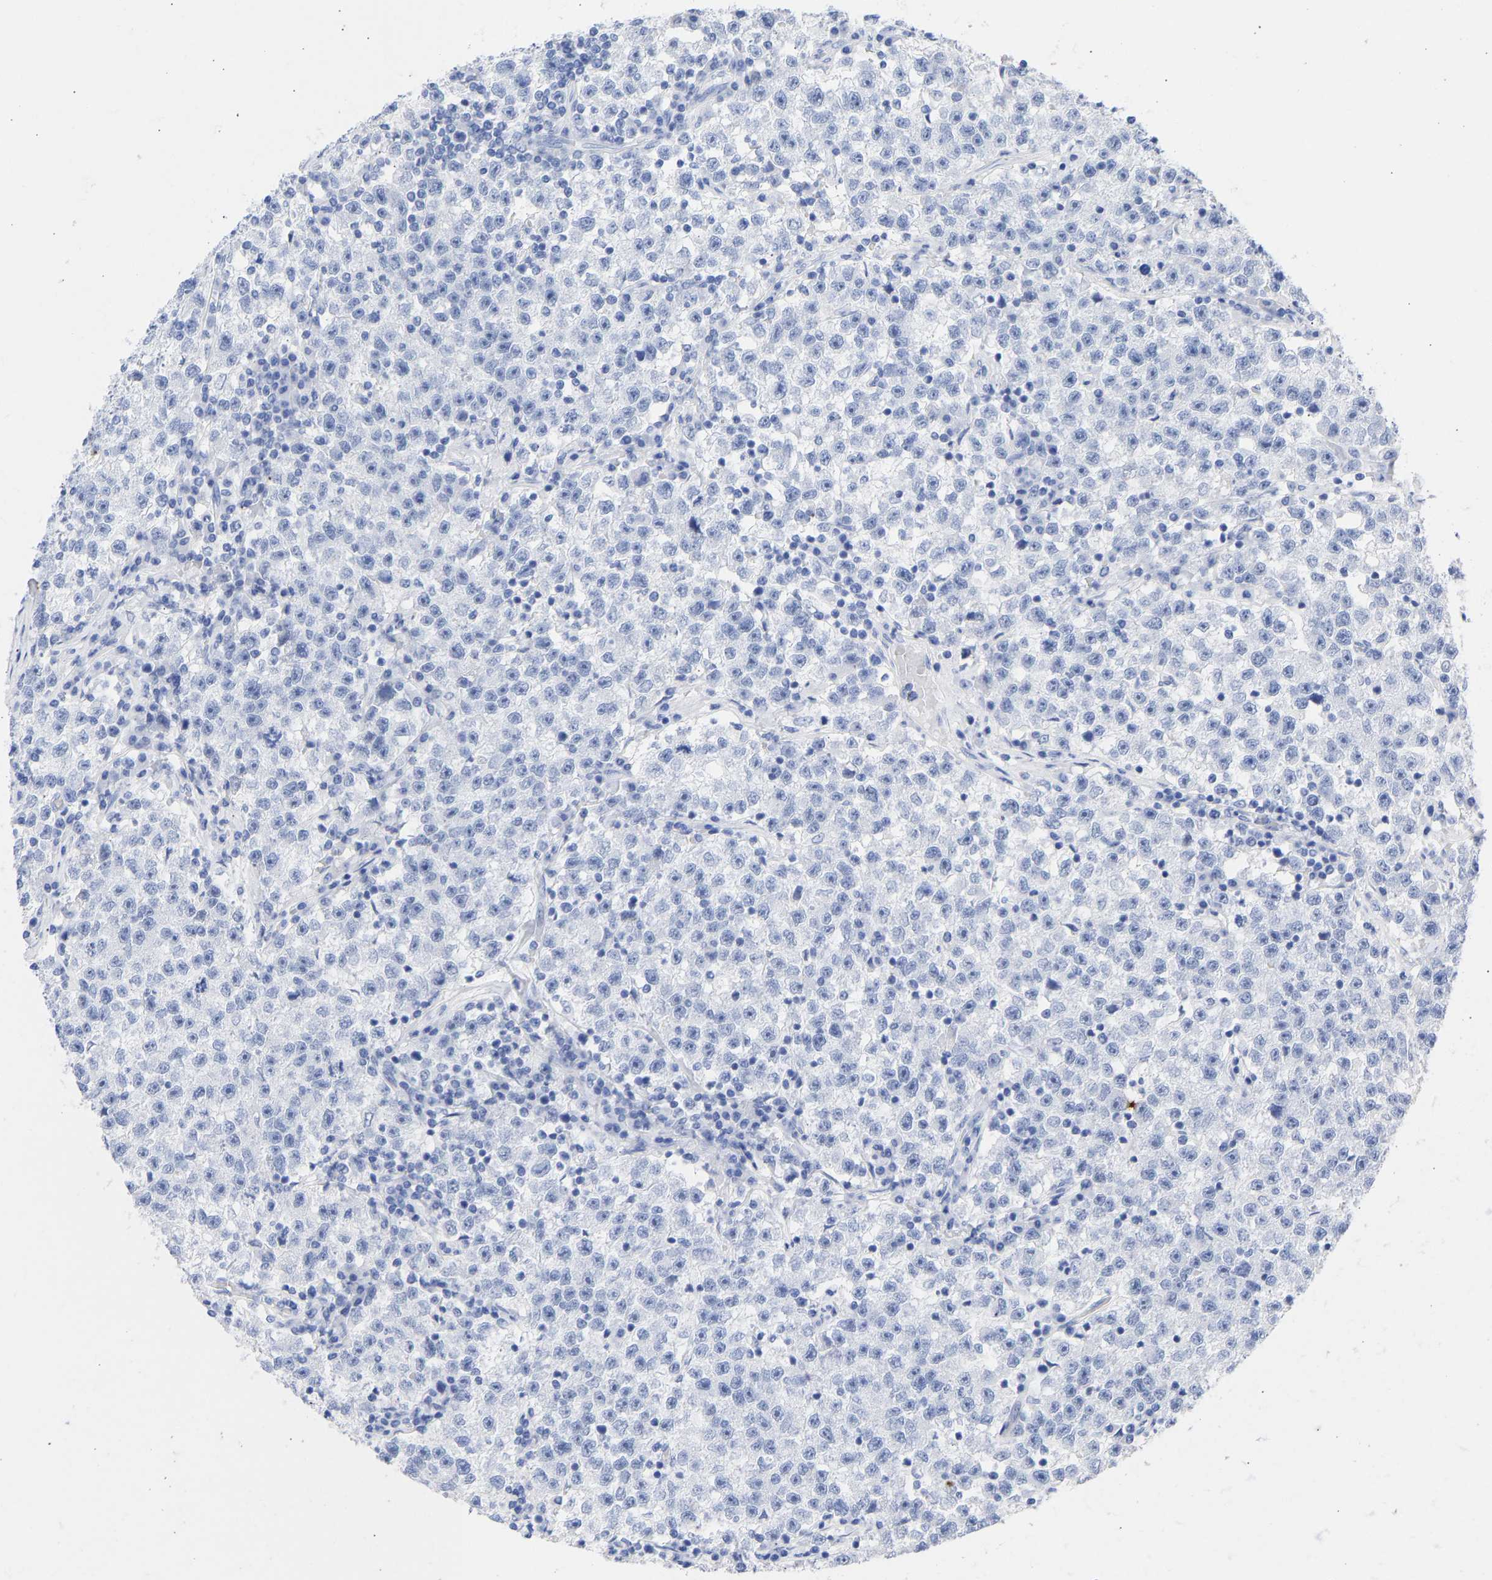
{"staining": {"intensity": "negative", "quantity": "none", "location": "none"}, "tissue": "testis cancer", "cell_type": "Tumor cells", "image_type": "cancer", "snomed": [{"axis": "morphology", "description": "Seminoma, NOS"}, {"axis": "topography", "description": "Testis"}], "caption": "IHC image of neoplastic tissue: testis cancer (seminoma) stained with DAB (3,3'-diaminobenzidine) exhibits no significant protein staining in tumor cells.", "gene": "KRT1", "patient": {"sex": "male", "age": 22}}